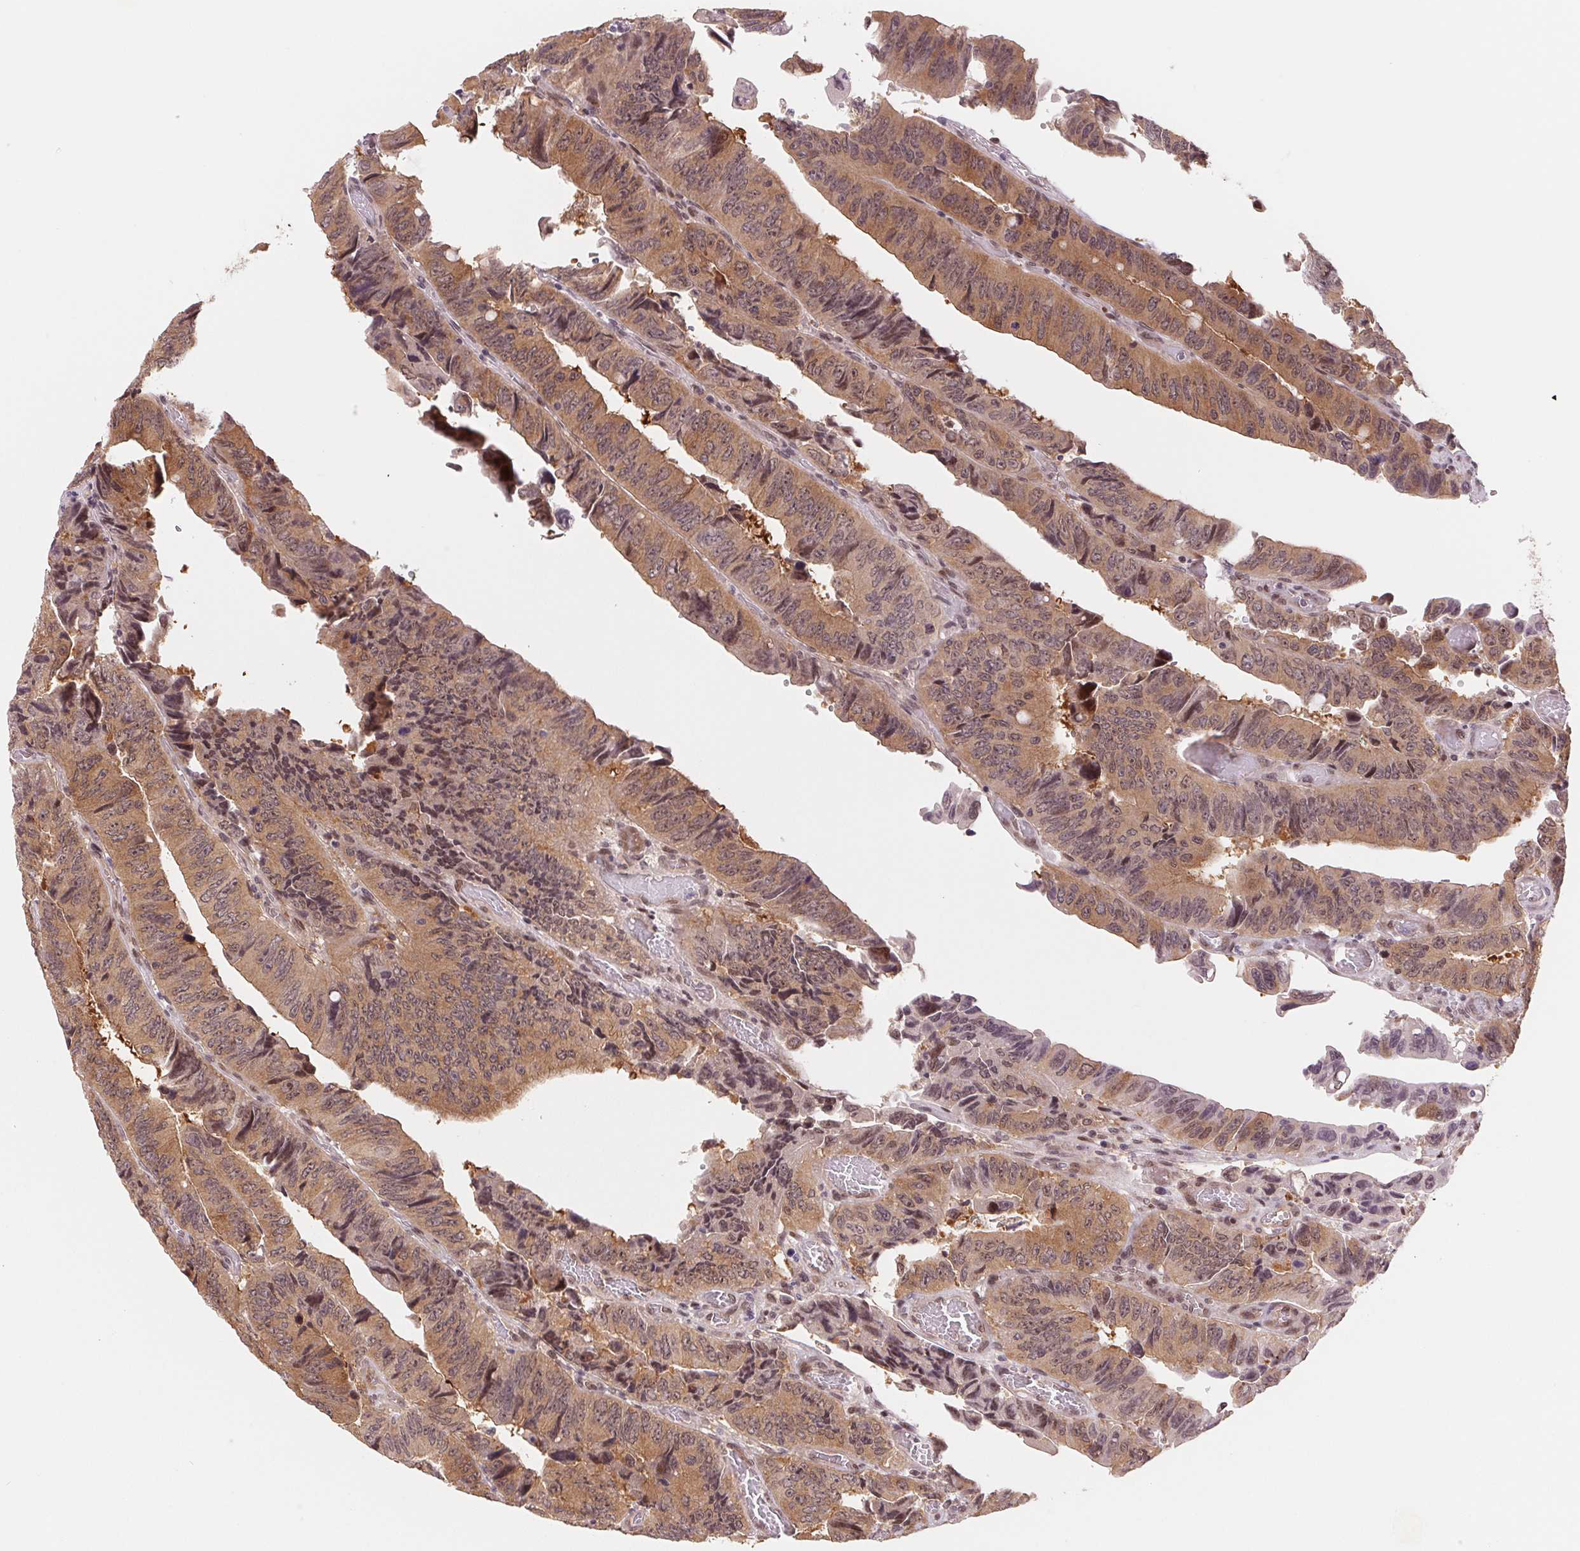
{"staining": {"intensity": "moderate", "quantity": ">75%", "location": "cytoplasmic/membranous"}, "tissue": "colorectal cancer", "cell_type": "Tumor cells", "image_type": "cancer", "snomed": [{"axis": "morphology", "description": "Adenocarcinoma, NOS"}, {"axis": "topography", "description": "Colon"}], "caption": "A medium amount of moderate cytoplasmic/membranous expression is identified in about >75% of tumor cells in colorectal adenocarcinoma tissue.", "gene": "DNAJB6", "patient": {"sex": "female", "age": 84}}